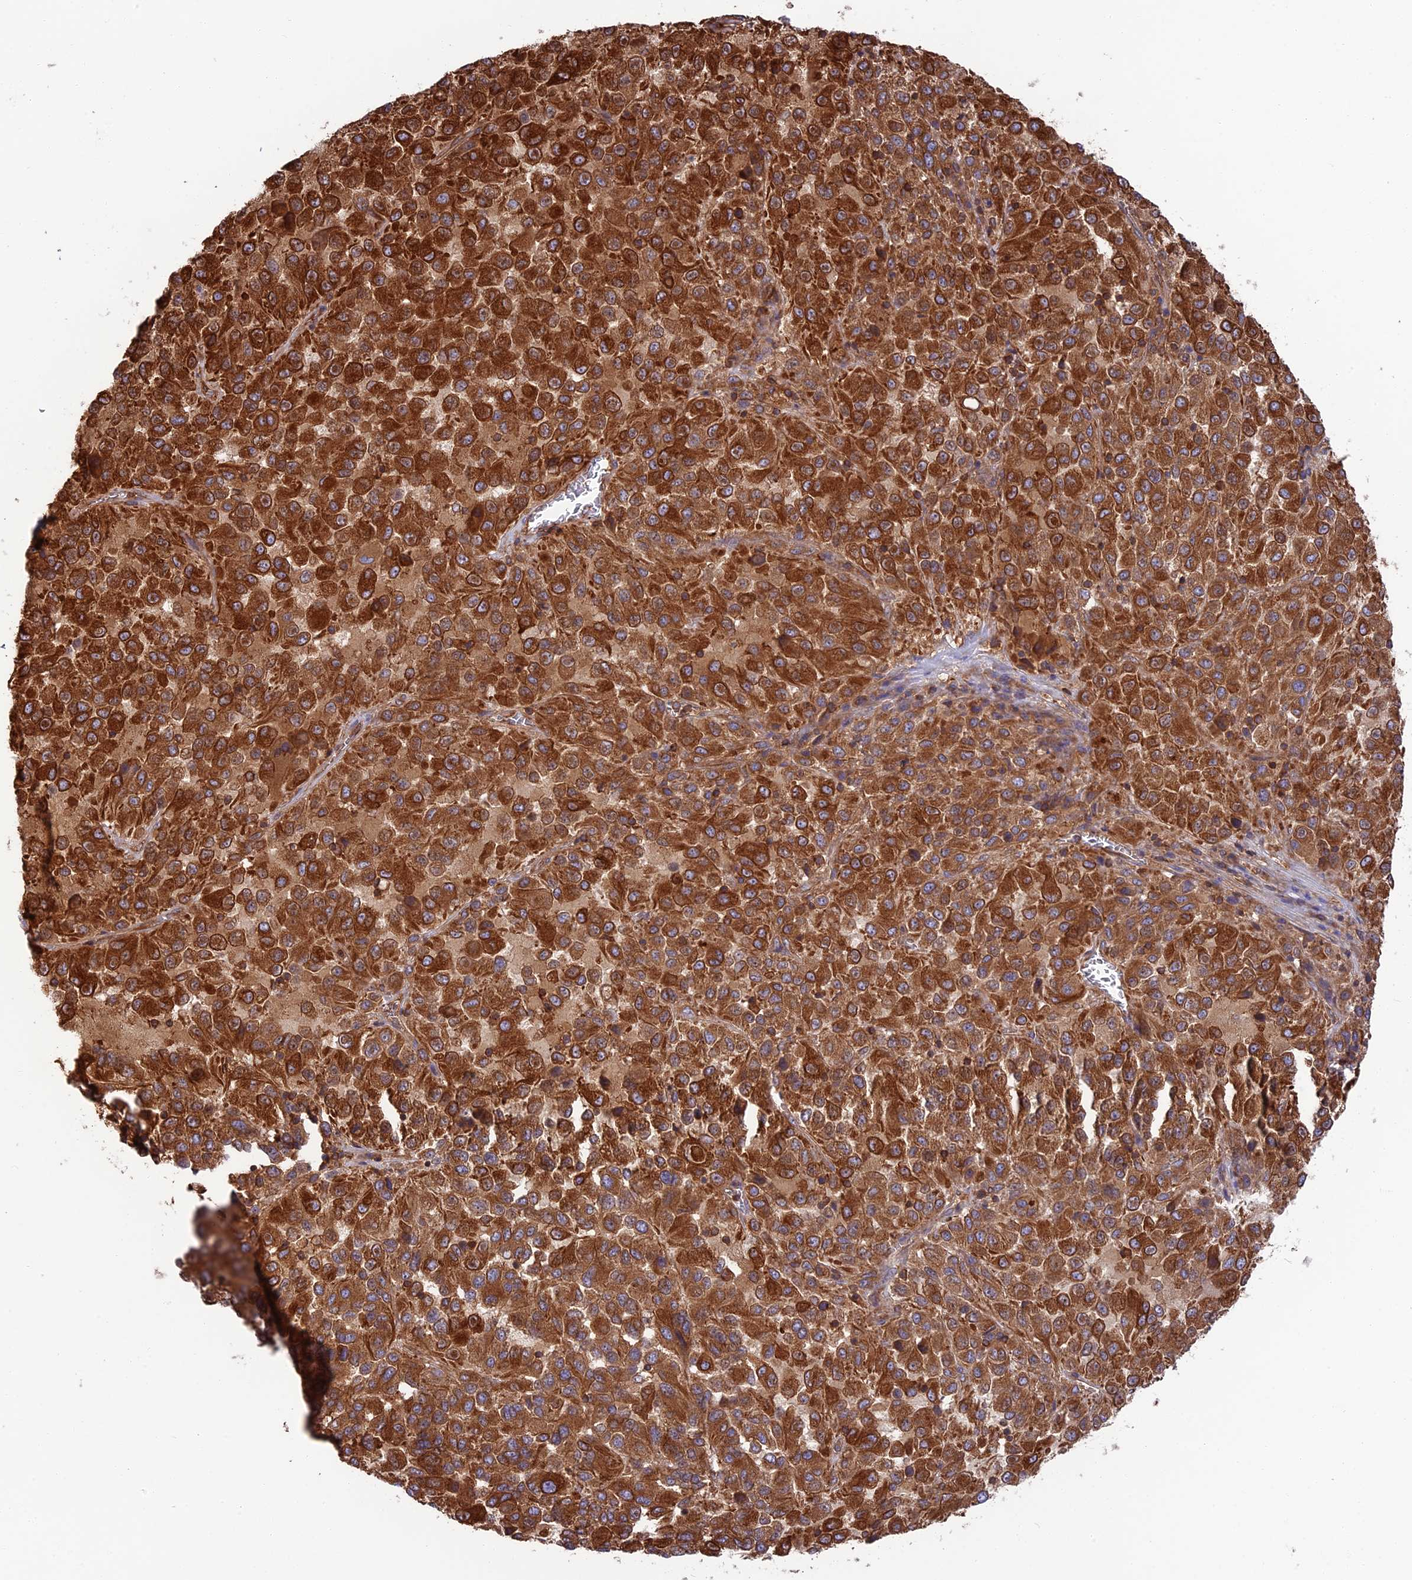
{"staining": {"intensity": "strong", "quantity": ">75%", "location": "cytoplasmic/membranous"}, "tissue": "melanoma", "cell_type": "Tumor cells", "image_type": "cancer", "snomed": [{"axis": "morphology", "description": "Malignant melanoma, Metastatic site"}, {"axis": "topography", "description": "Lung"}], "caption": "A photomicrograph showing strong cytoplasmic/membranous expression in approximately >75% of tumor cells in malignant melanoma (metastatic site), as visualized by brown immunohistochemical staining.", "gene": "WDR1", "patient": {"sex": "male", "age": 64}}